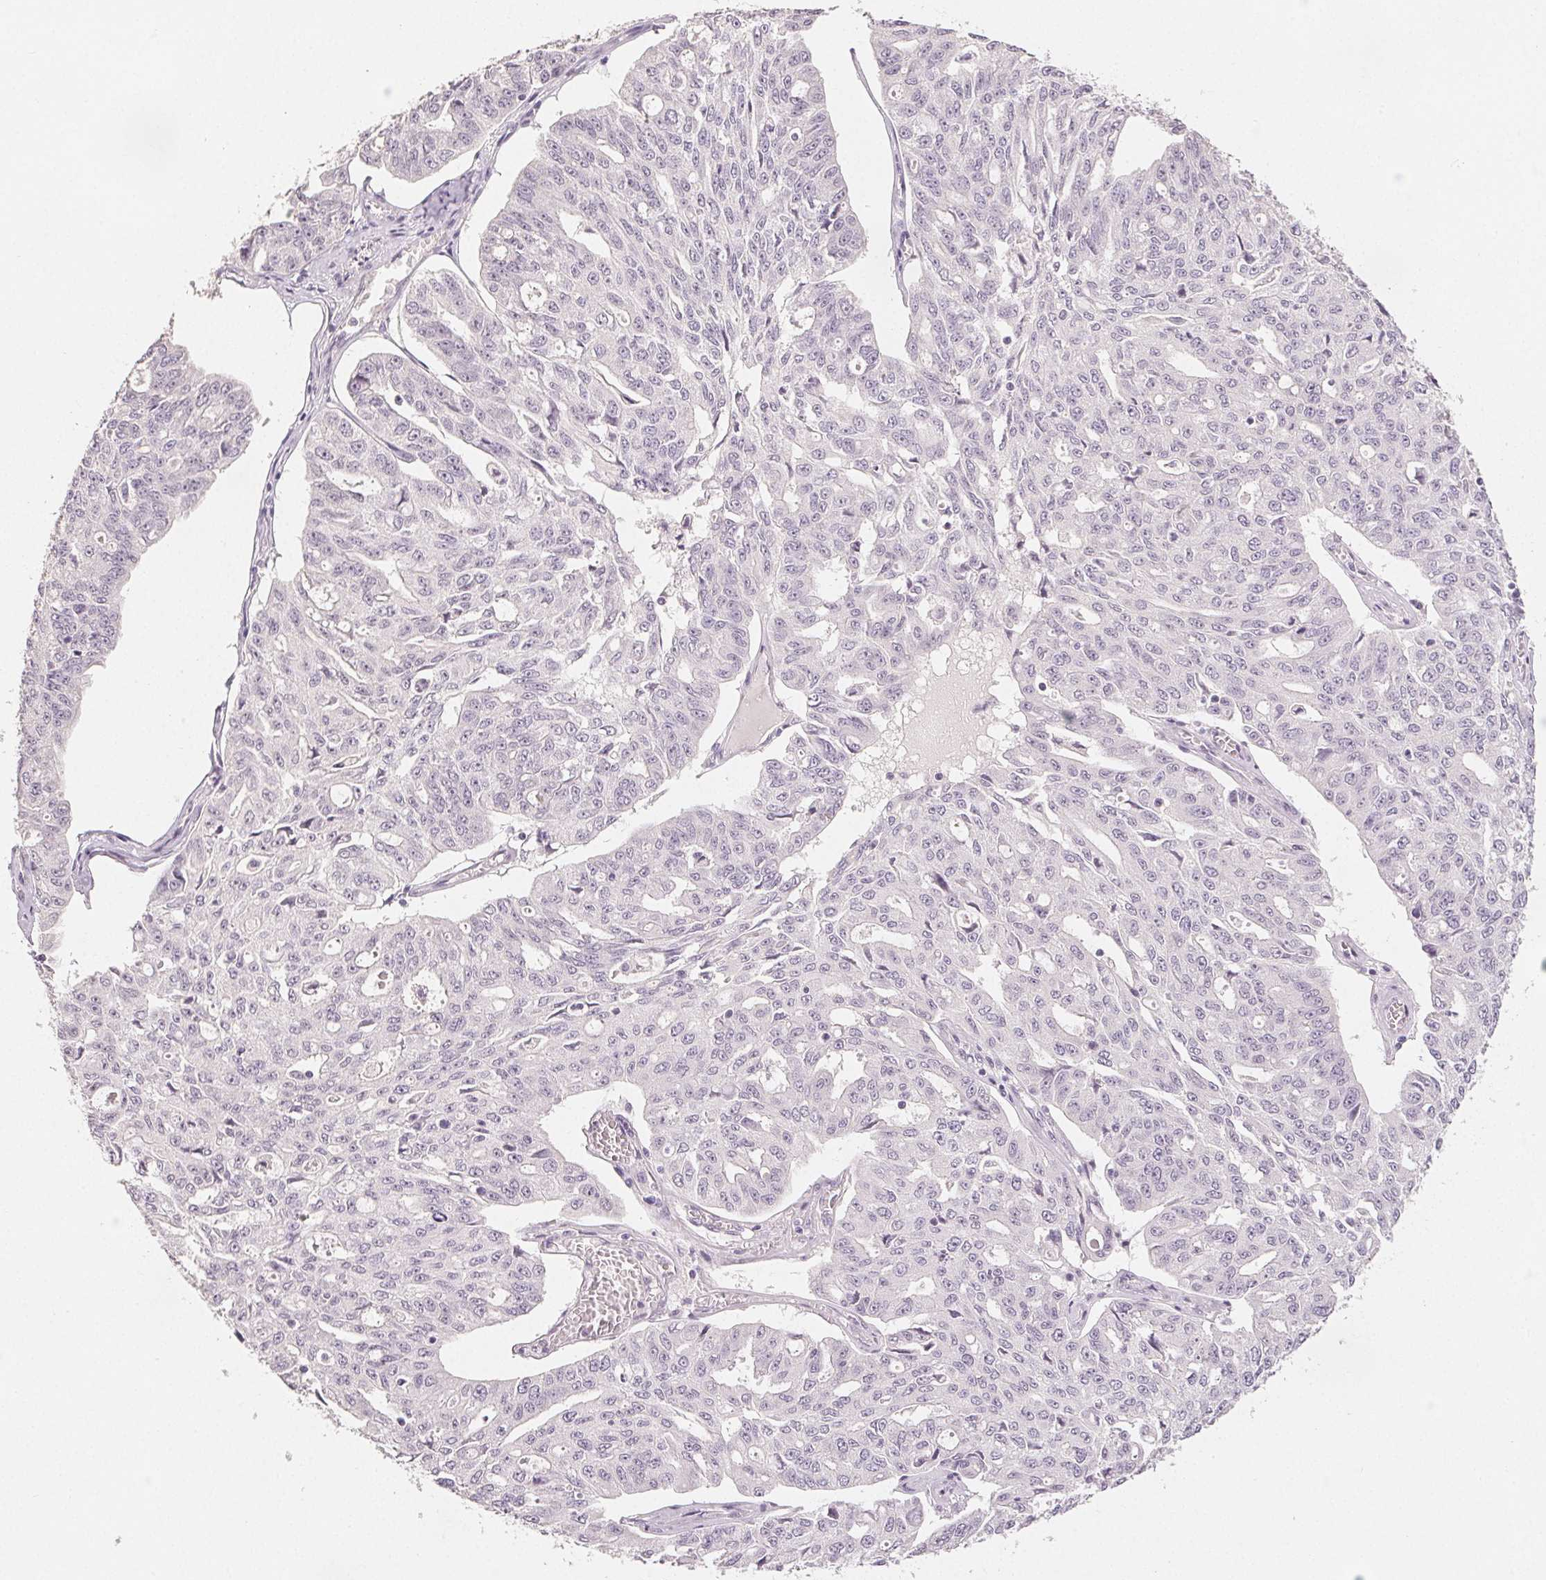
{"staining": {"intensity": "negative", "quantity": "none", "location": "none"}, "tissue": "ovarian cancer", "cell_type": "Tumor cells", "image_type": "cancer", "snomed": [{"axis": "morphology", "description": "Carcinoma, endometroid"}, {"axis": "topography", "description": "Ovary"}], "caption": "There is no significant expression in tumor cells of ovarian cancer.", "gene": "SLC27A5", "patient": {"sex": "female", "age": 65}}